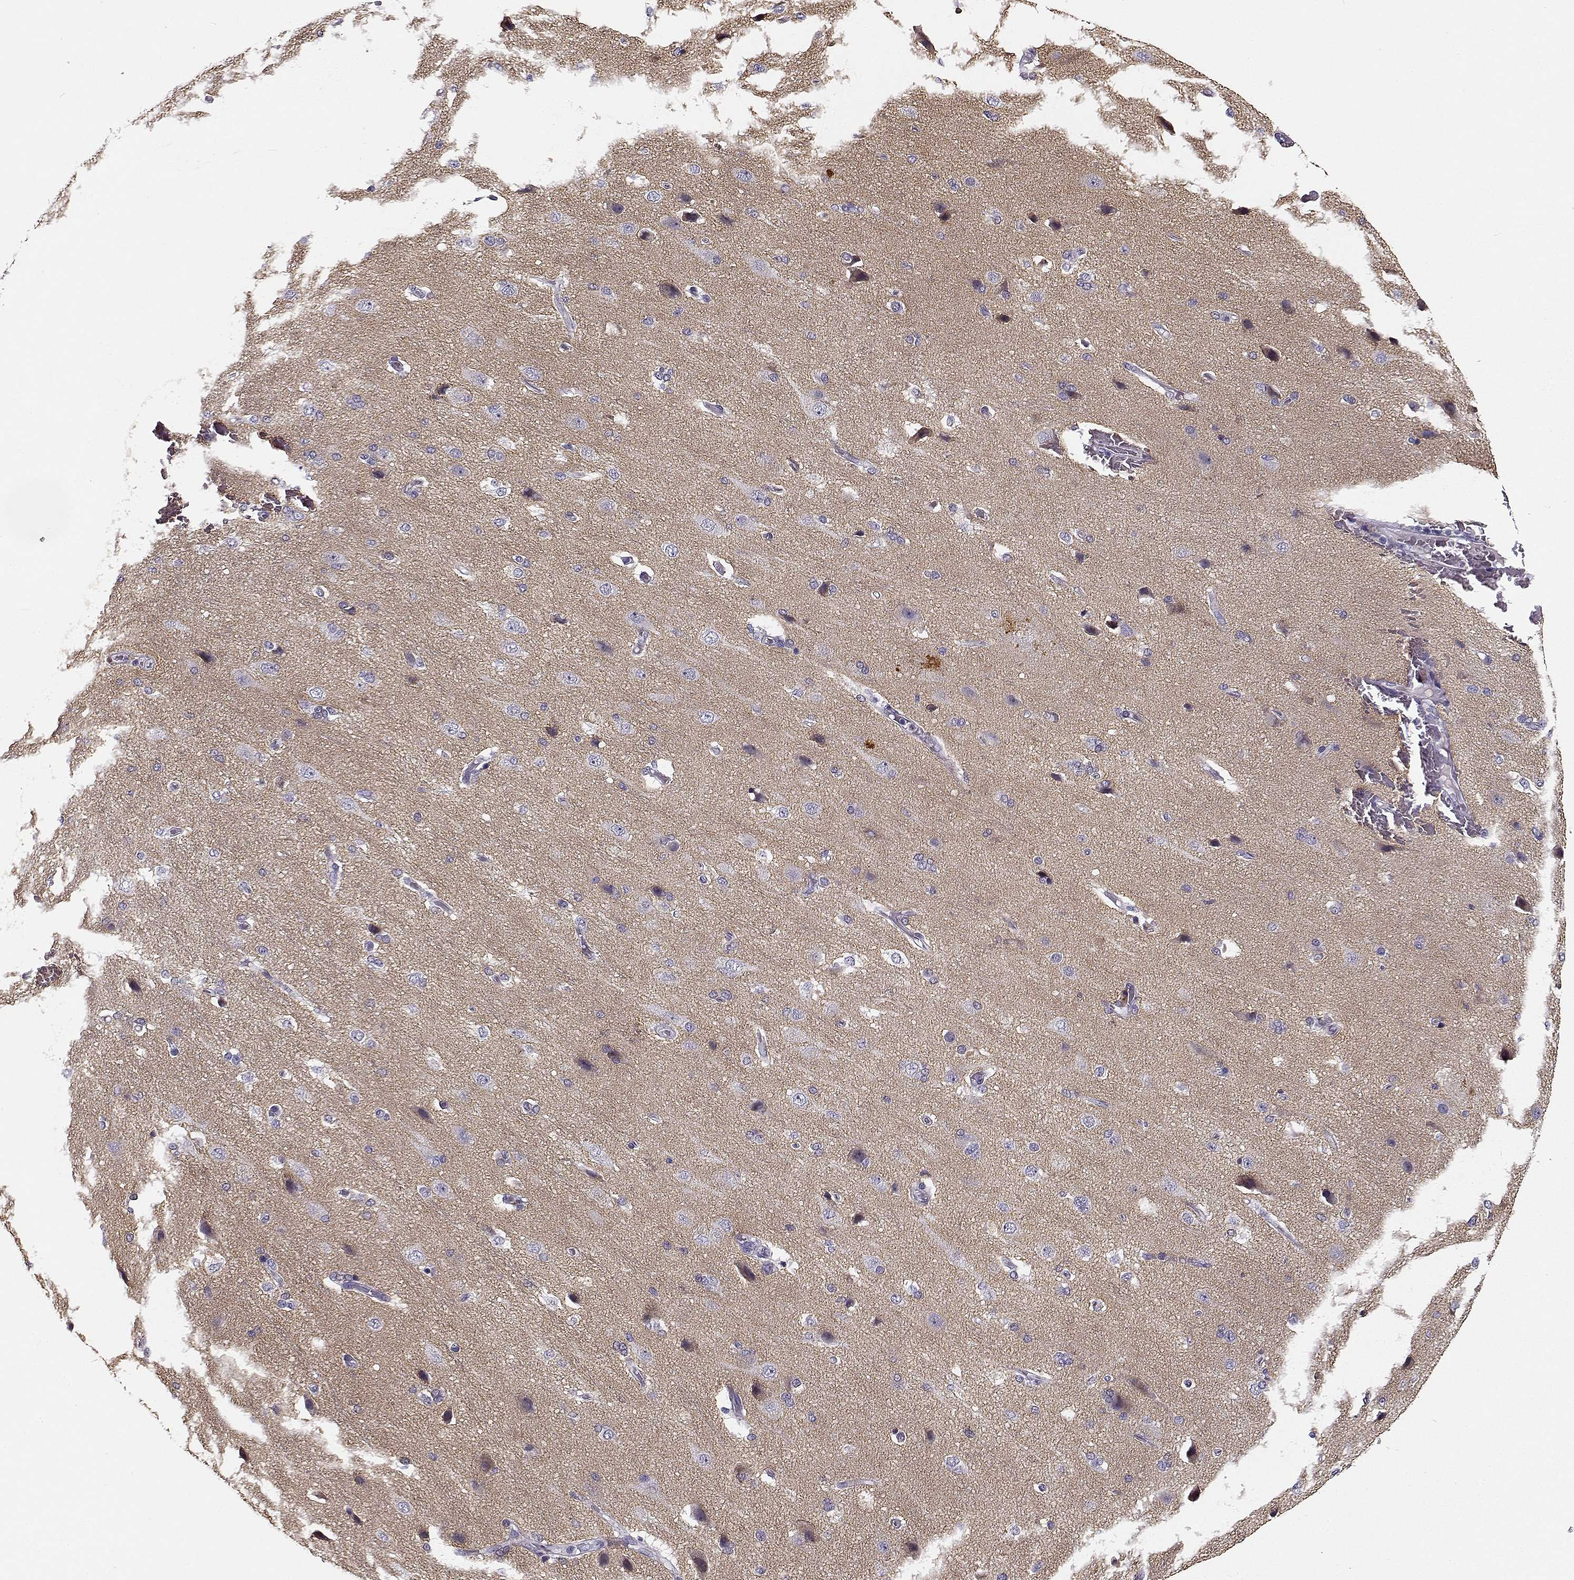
{"staining": {"intensity": "negative", "quantity": "none", "location": "none"}, "tissue": "cerebral cortex", "cell_type": "Endothelial cells", "image_type": "normal", "snomed": [{"axis": "morphology", "description": "Normal tissue, NOS"}, {"axis": "morphology", "description": "Glioma, malignant, High grade"}, {"axis": "topography", "description": "Cerebral cortex"}], "caption": "Protein analysis of unremarkable cerebral cortex shows no significant staining in endothelial cells.", "gene": "TMEM145", "patient": {"sex": "male", "age": 77}}